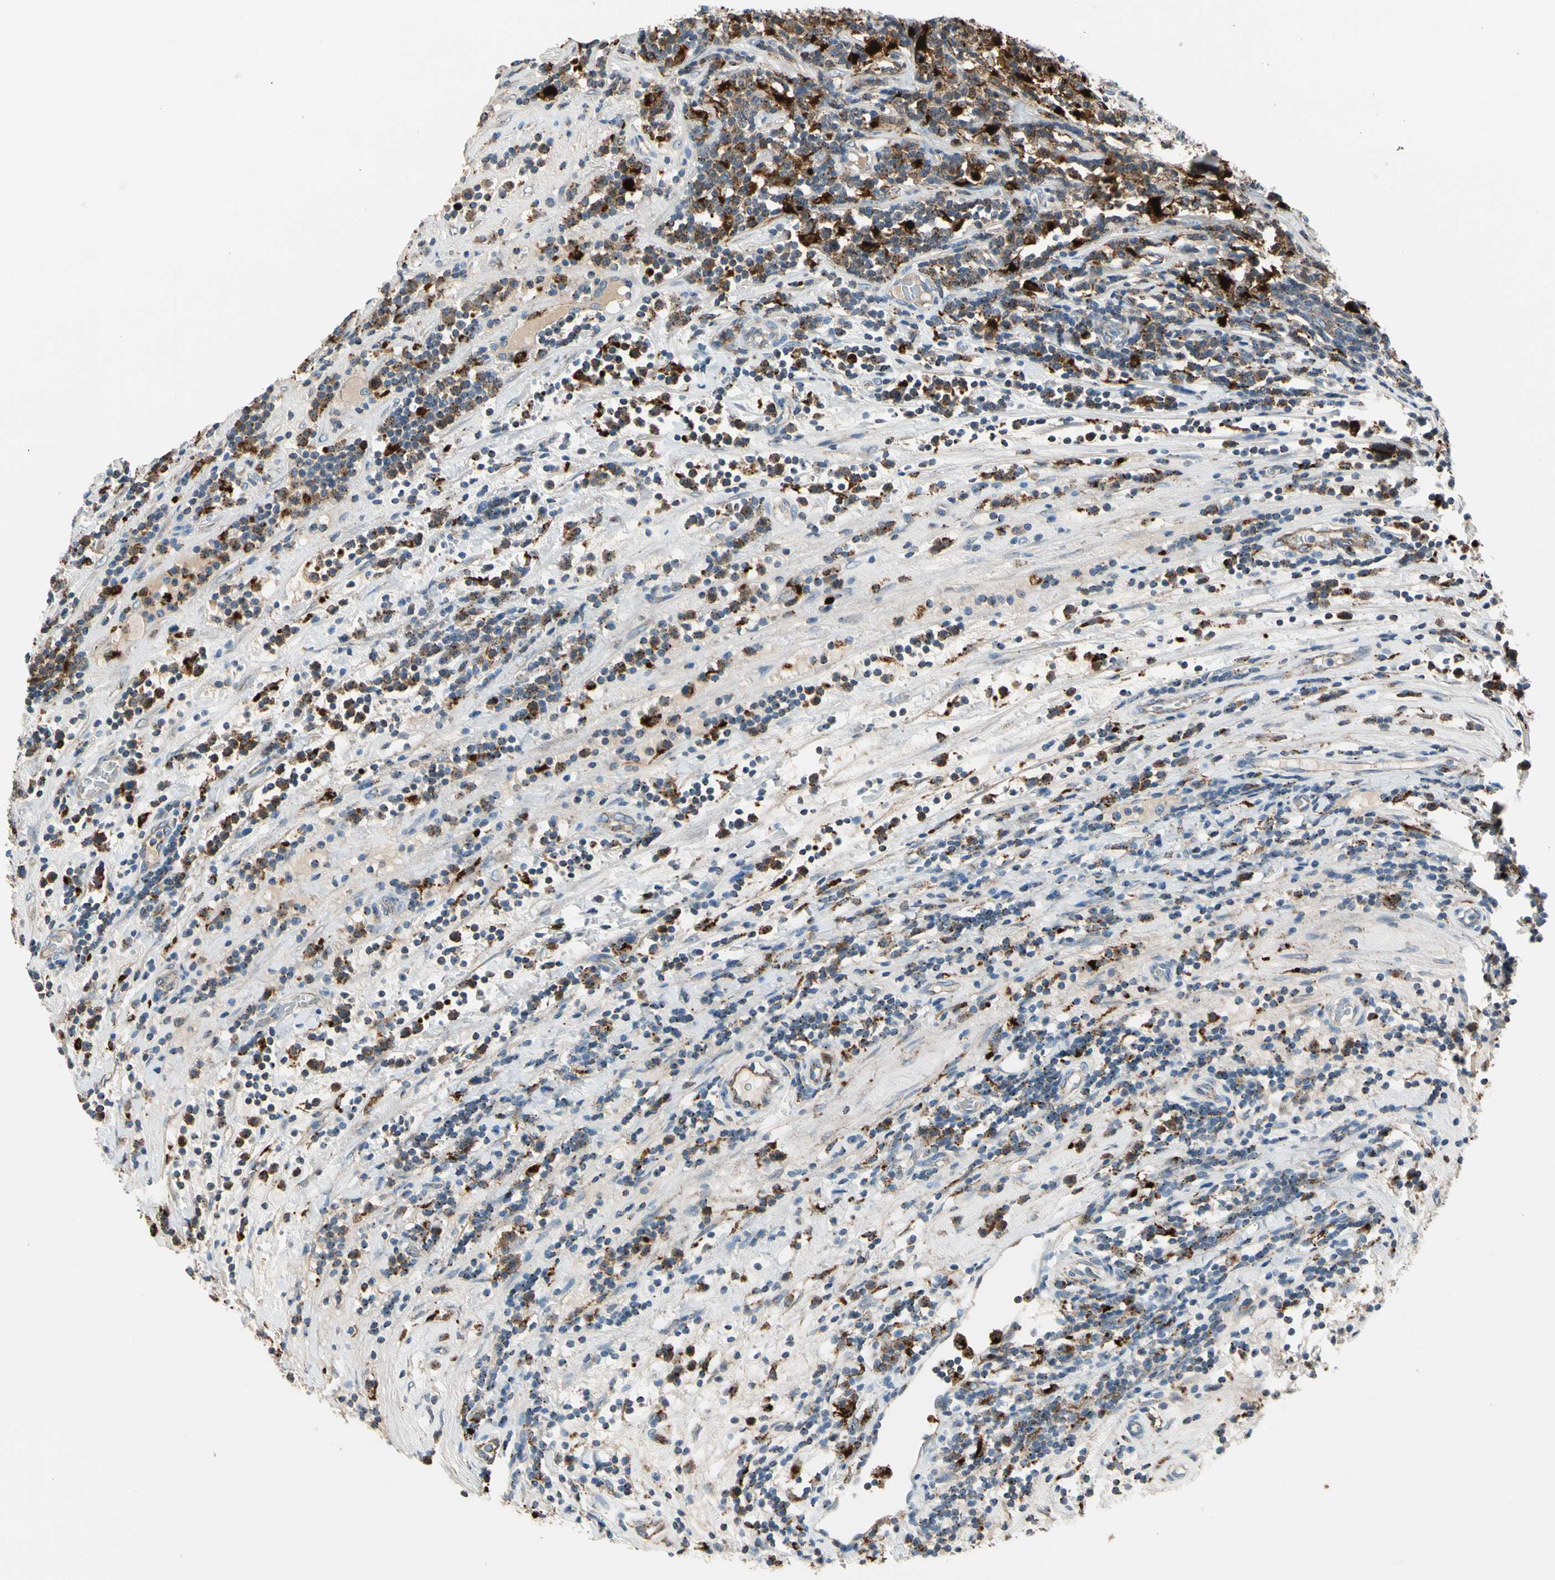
{"staining": {"intensity": "negative", "quantity": "none", "location": "none"}, "tissue": "testis cancer", "cell_type": "Tumor cells", "image_type": "cancer", "snomed": [{"axis": "morphology", "description": "Seminoma, NOS"}, {"axis": "topography", "description": "Testis"}], "caption": "Immunohistochemistry (IHC) of seminoma (testis) shows no positivity in tumor cells.", "gene": "GM2A", "patient": {"sex": "male", "age": 43}}